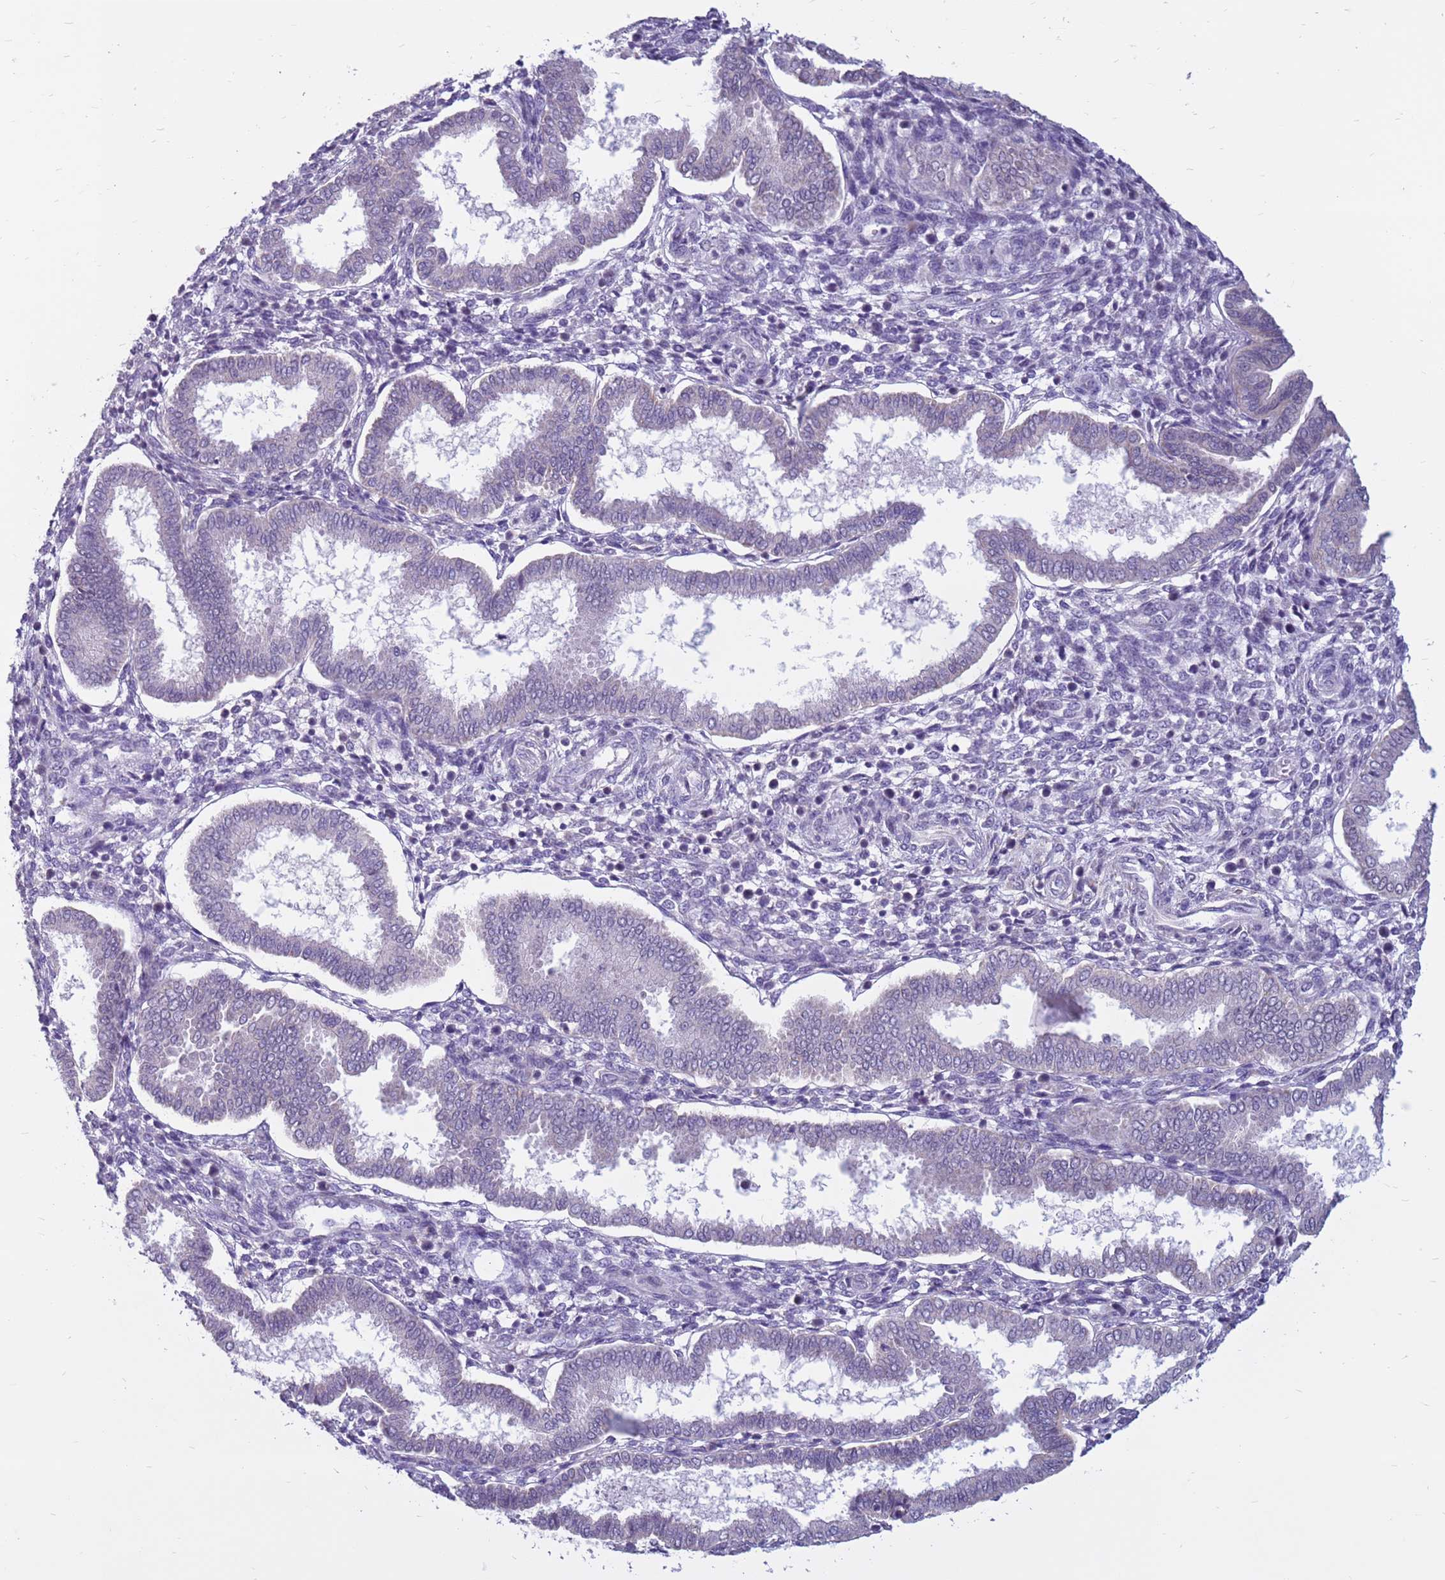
{"staining": {"intensity": "negative", "quantity": "none", "location": "none"}, "tissue": "endometrium", "cell_type": "Cells in endometrial stroma", "image_type": "normal", "snomed": [{"axis": "morphology", "description": "Normal tissue, NOS"}, {"axis": "topography", "description": "Endometrium"}], "caption": "Human endometrium stained for a protein using immunohistochemistry displays no positivity in cells in endometrial stroma.", "gene": "CDK2AP2", "patient": {"sex": "female", "age": 24}}